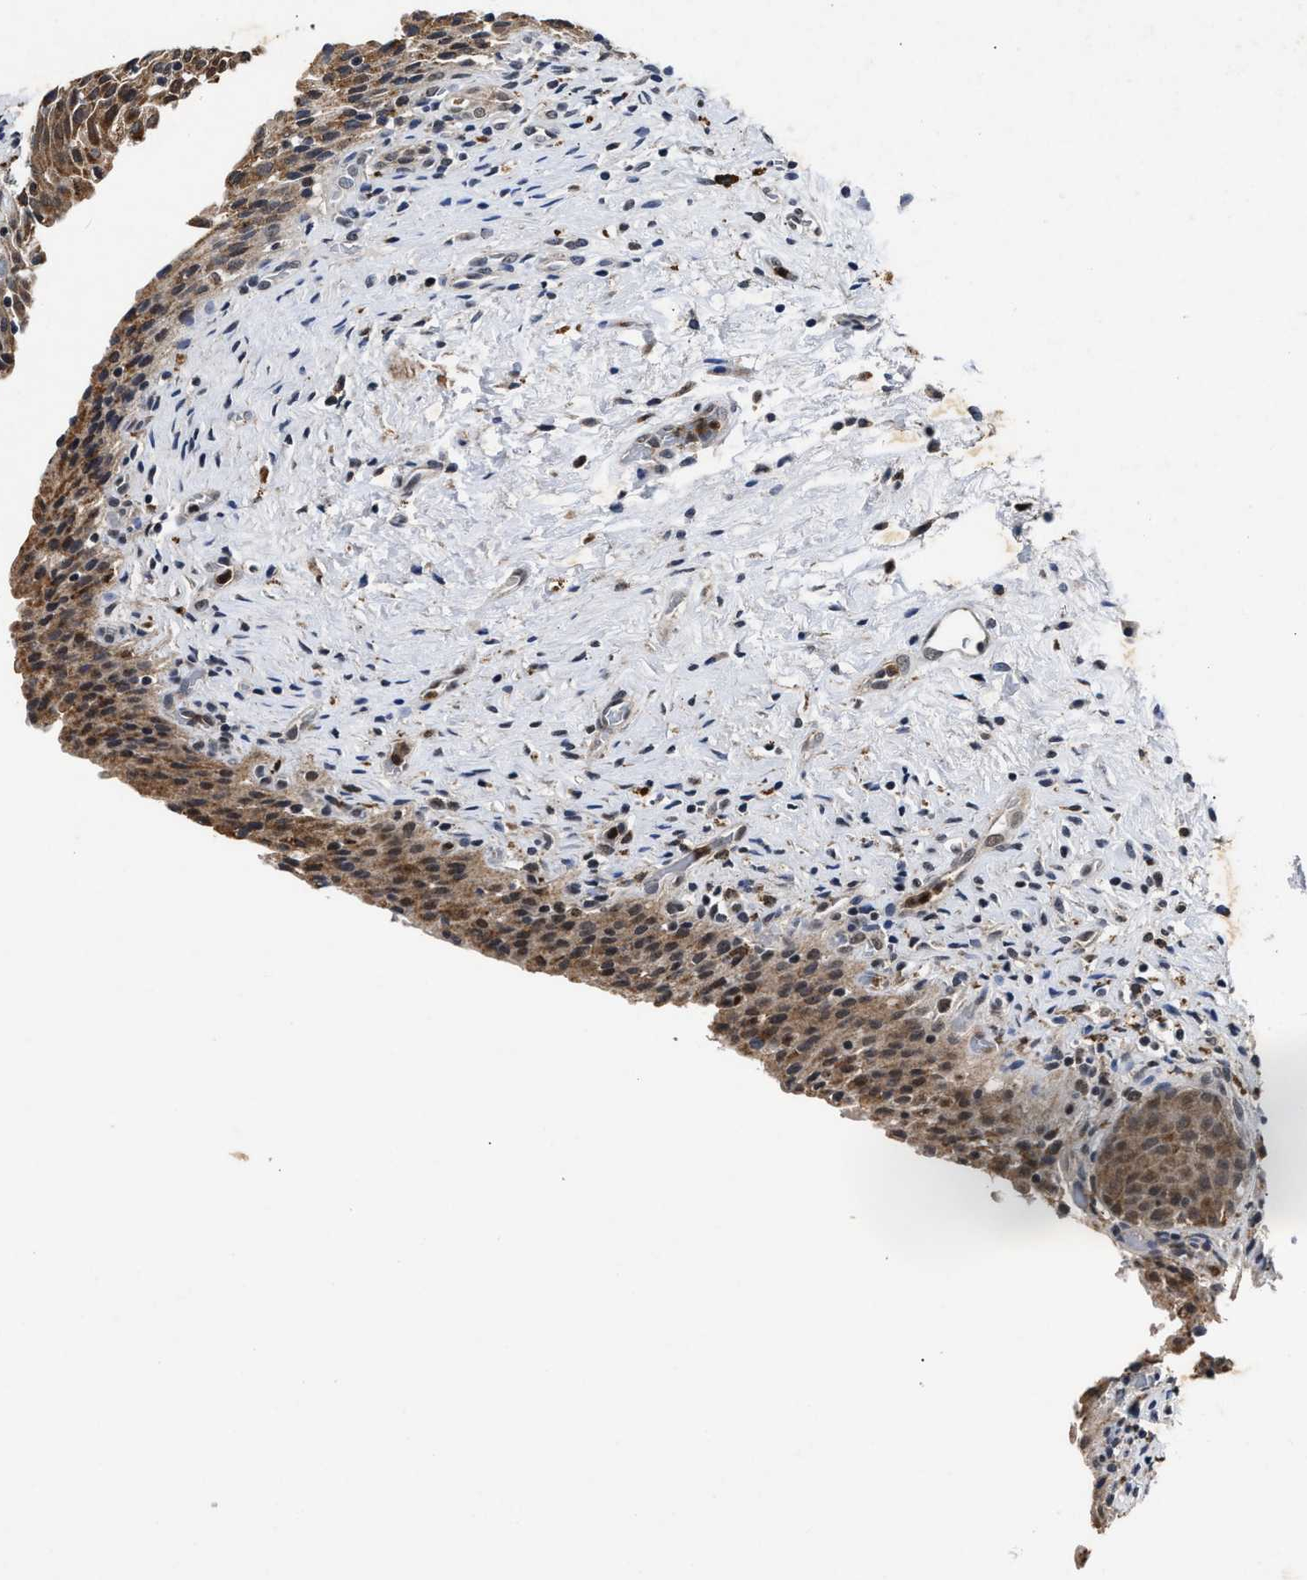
{"staining": {"intensity": "moderate", "quantity": ">75%", "location": "cytoplasmic/membranous"}, "tissue": "urinary bladder", "cell_type": "Urothelial cells", "image_type": "normal", "snomed": [{"axis": "morphology", "description": "Normal tissue, NOS"}, {"axis": "topography", "description": "Urinary bladder"}], "caption": "Human urinary bladder stained with a brown dye demonstrates moderate cytoplasmic/membranous positive staining in approximately >75% of urothelial cells.", "gene": "ACOX1", "patient": {"sex": "male", "age": 51}}